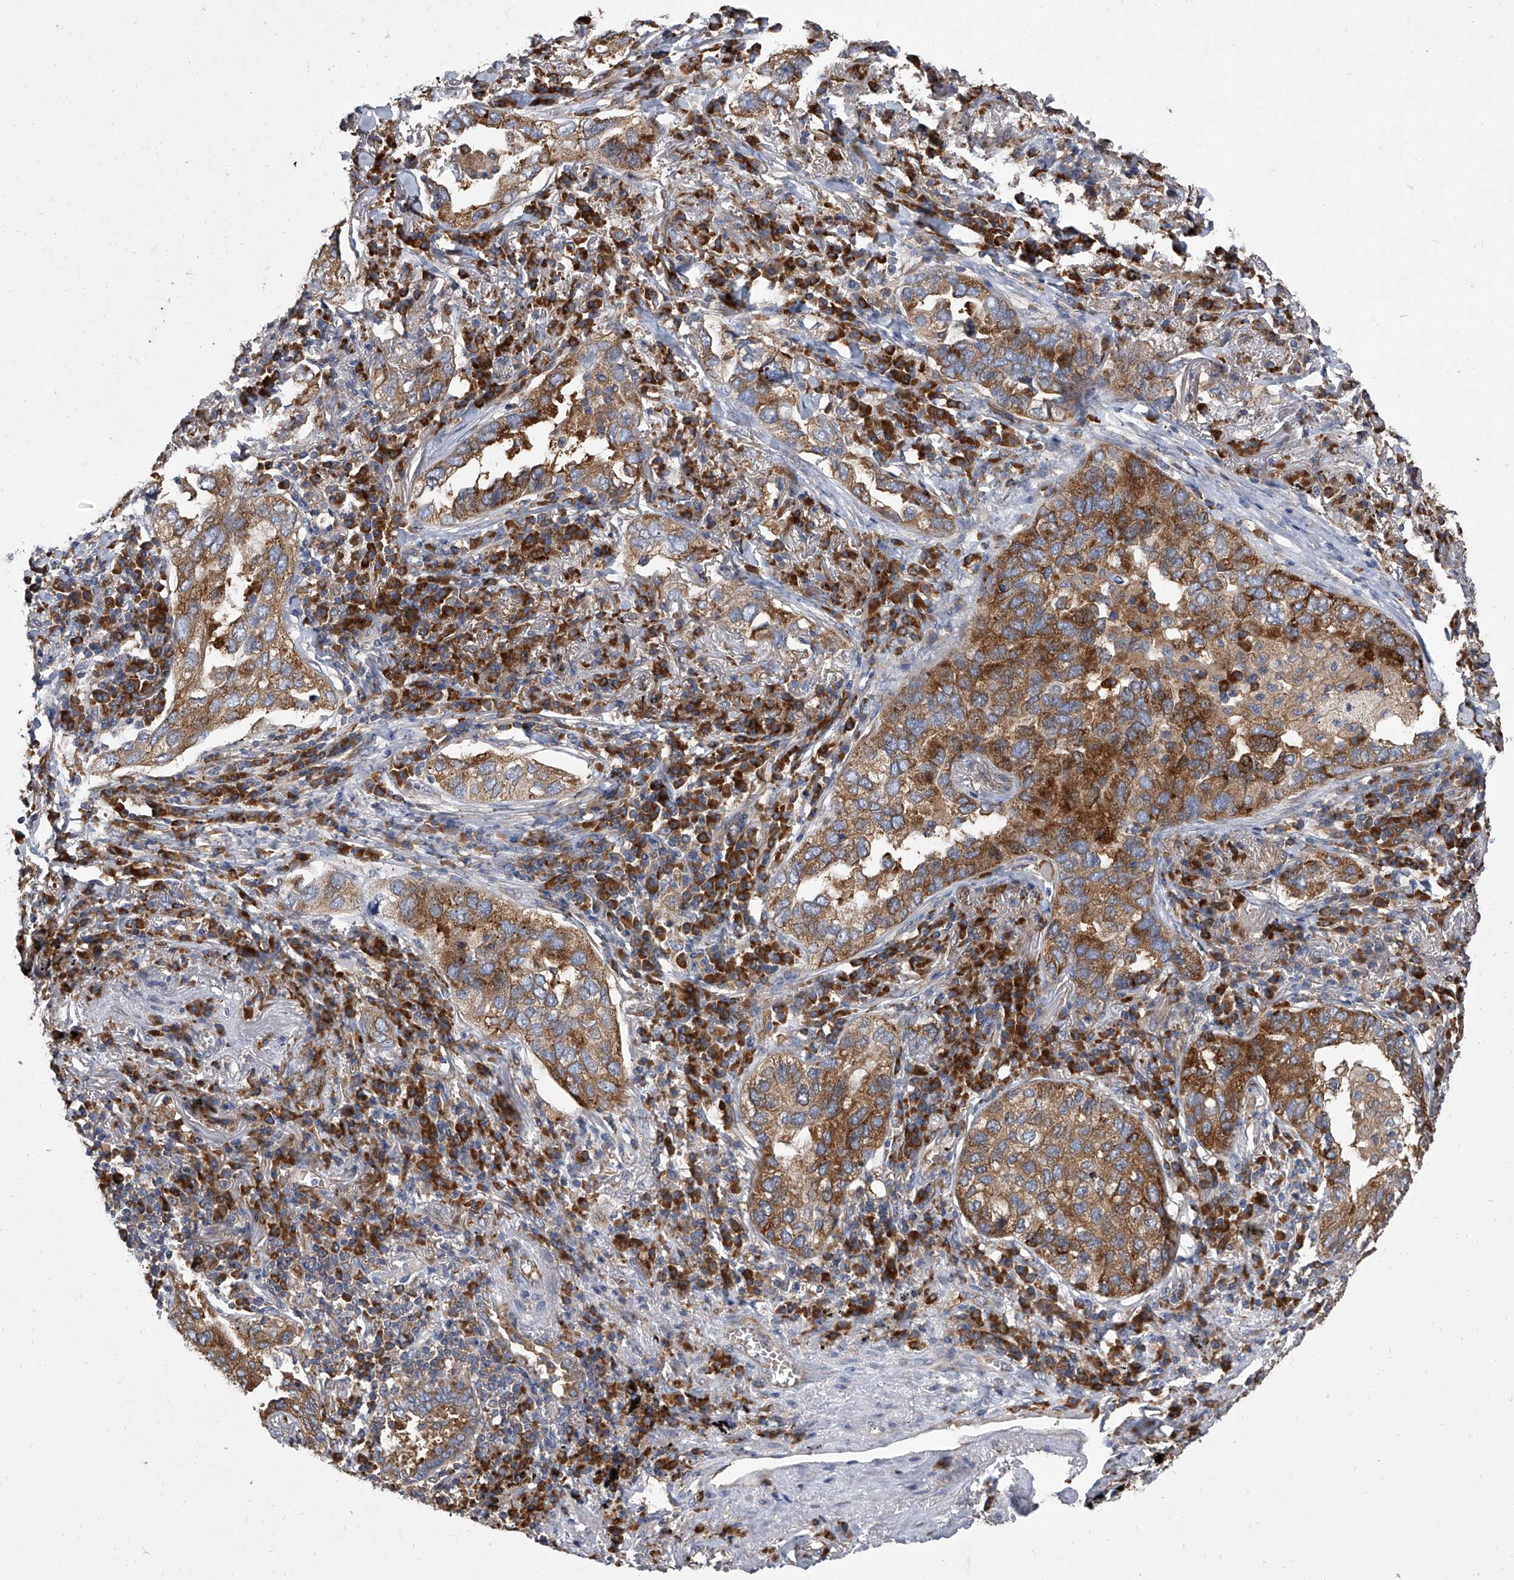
{"staining": {"intensity": "moderate", "quantity": ">75%", "location": "cytoplasmic/membranous"}, "tissue": "lung cancer", "cell_type": "Tumor cells", "image_type": "cancer", "snomed": [{"axis": "morphology", "description": "Adenocarcinoma, NOS"}, {"axis": "topography", "description": "Lung"}], "caption": "The histopathology image exhibits a brown stain indicating the presence of a protein in the cytoplasmic/membranous of tumor cells in lung cancer (adenocarcinoma).", "gene": "EIF2S2", "patient": {"sex": "male", "age": 65}}